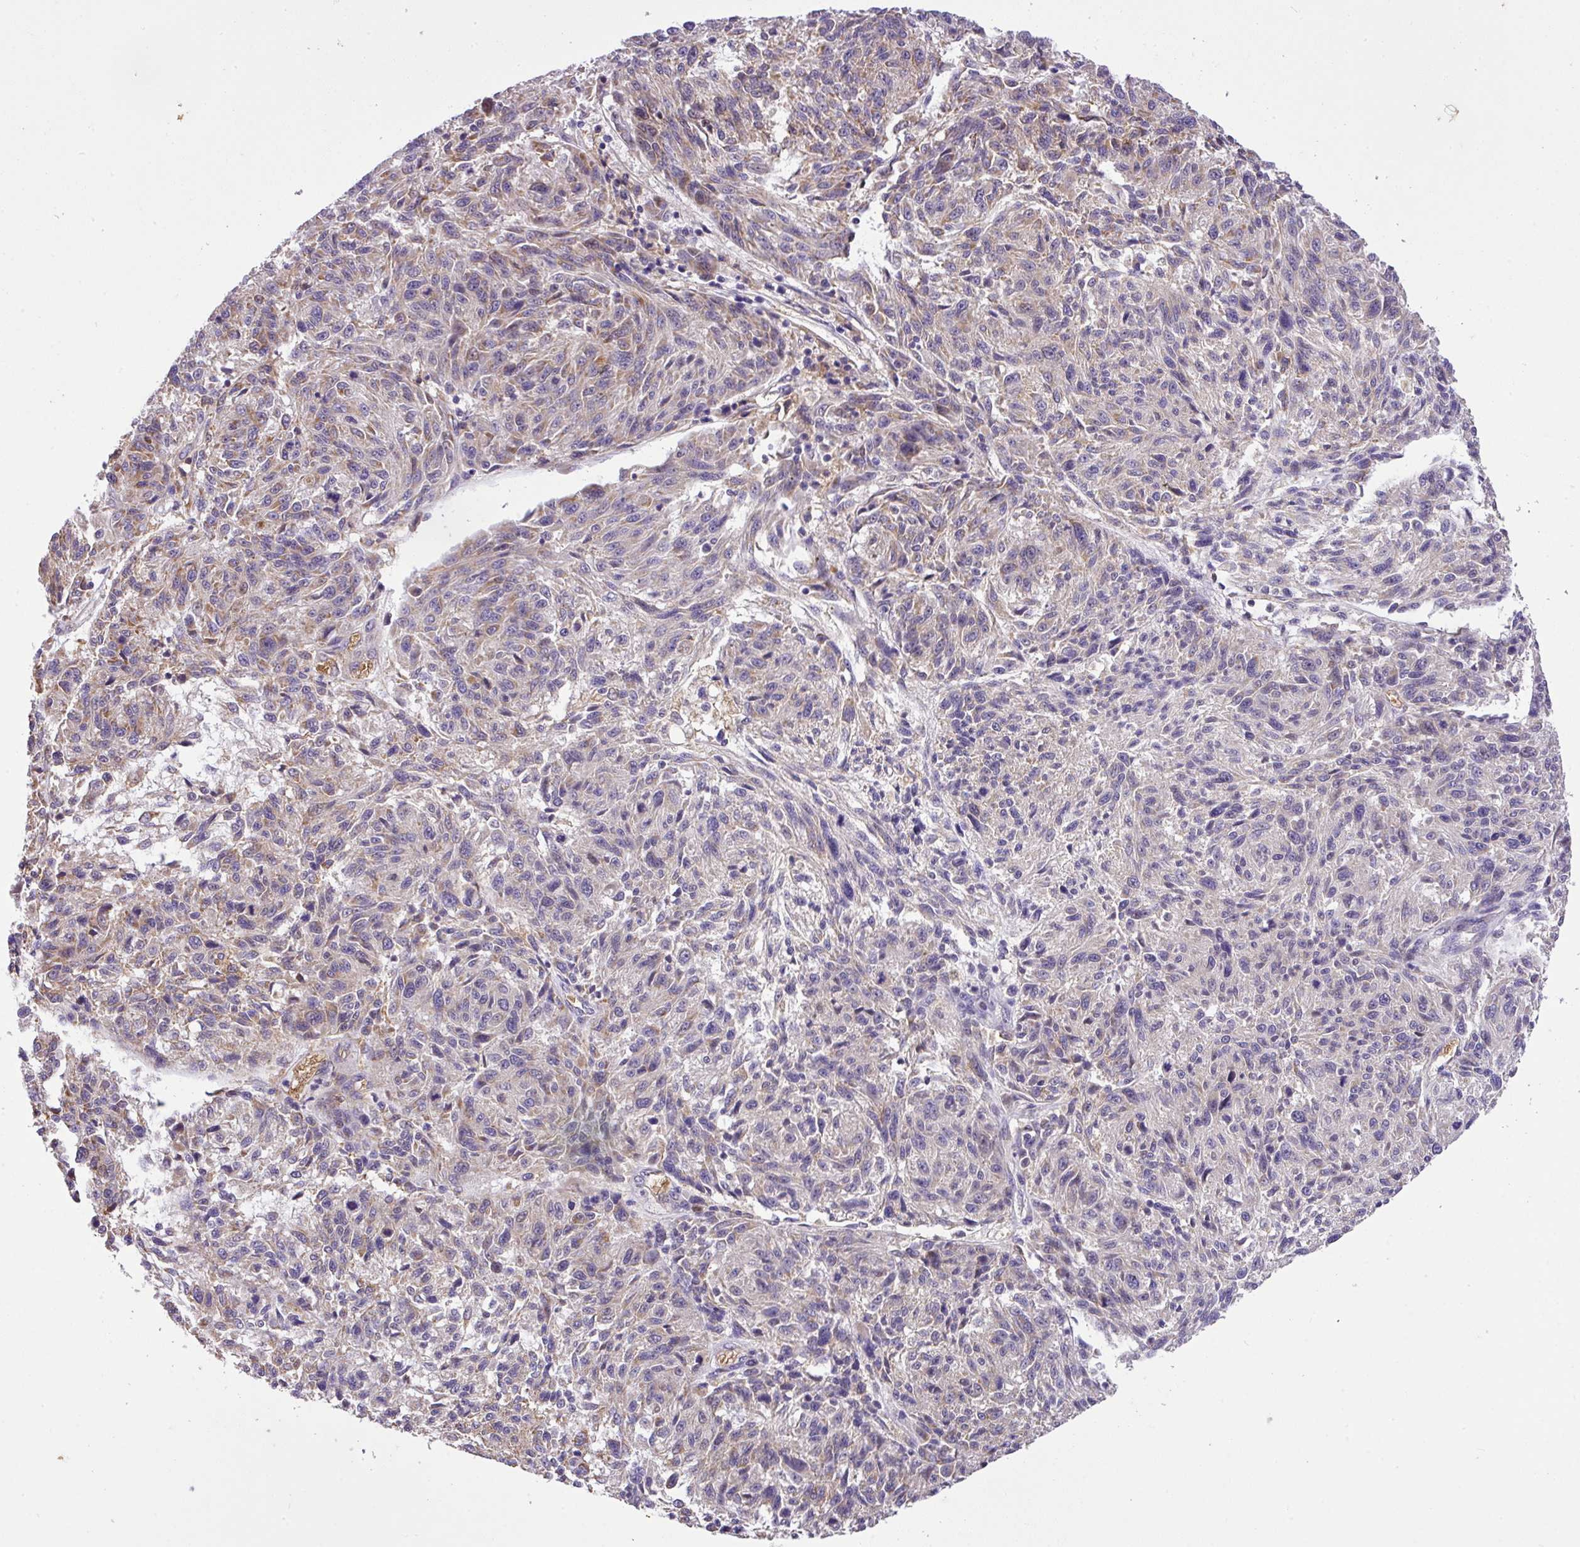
{"staining": {"intensity": "moderate", "quantity": "<25%", "location": "cytoplasmic/membranous"}, "tissue": "melanoma", "cell_type": "Tumor cells", "image_type": "cancer", "snomed": [{"axis": "morphology", "description": "Malignant melanoma, NOS"}, {"axis": "topography", "description": "Skin"}], "caption": "Malignant melanoma was stained to show a protein in brown. There is low levels of moderate cytoplasmic/membranous expression in approximately <25% of tumor cells.", "gene": "ZNF513", "patient": {"sex": "male", "age": 53}}